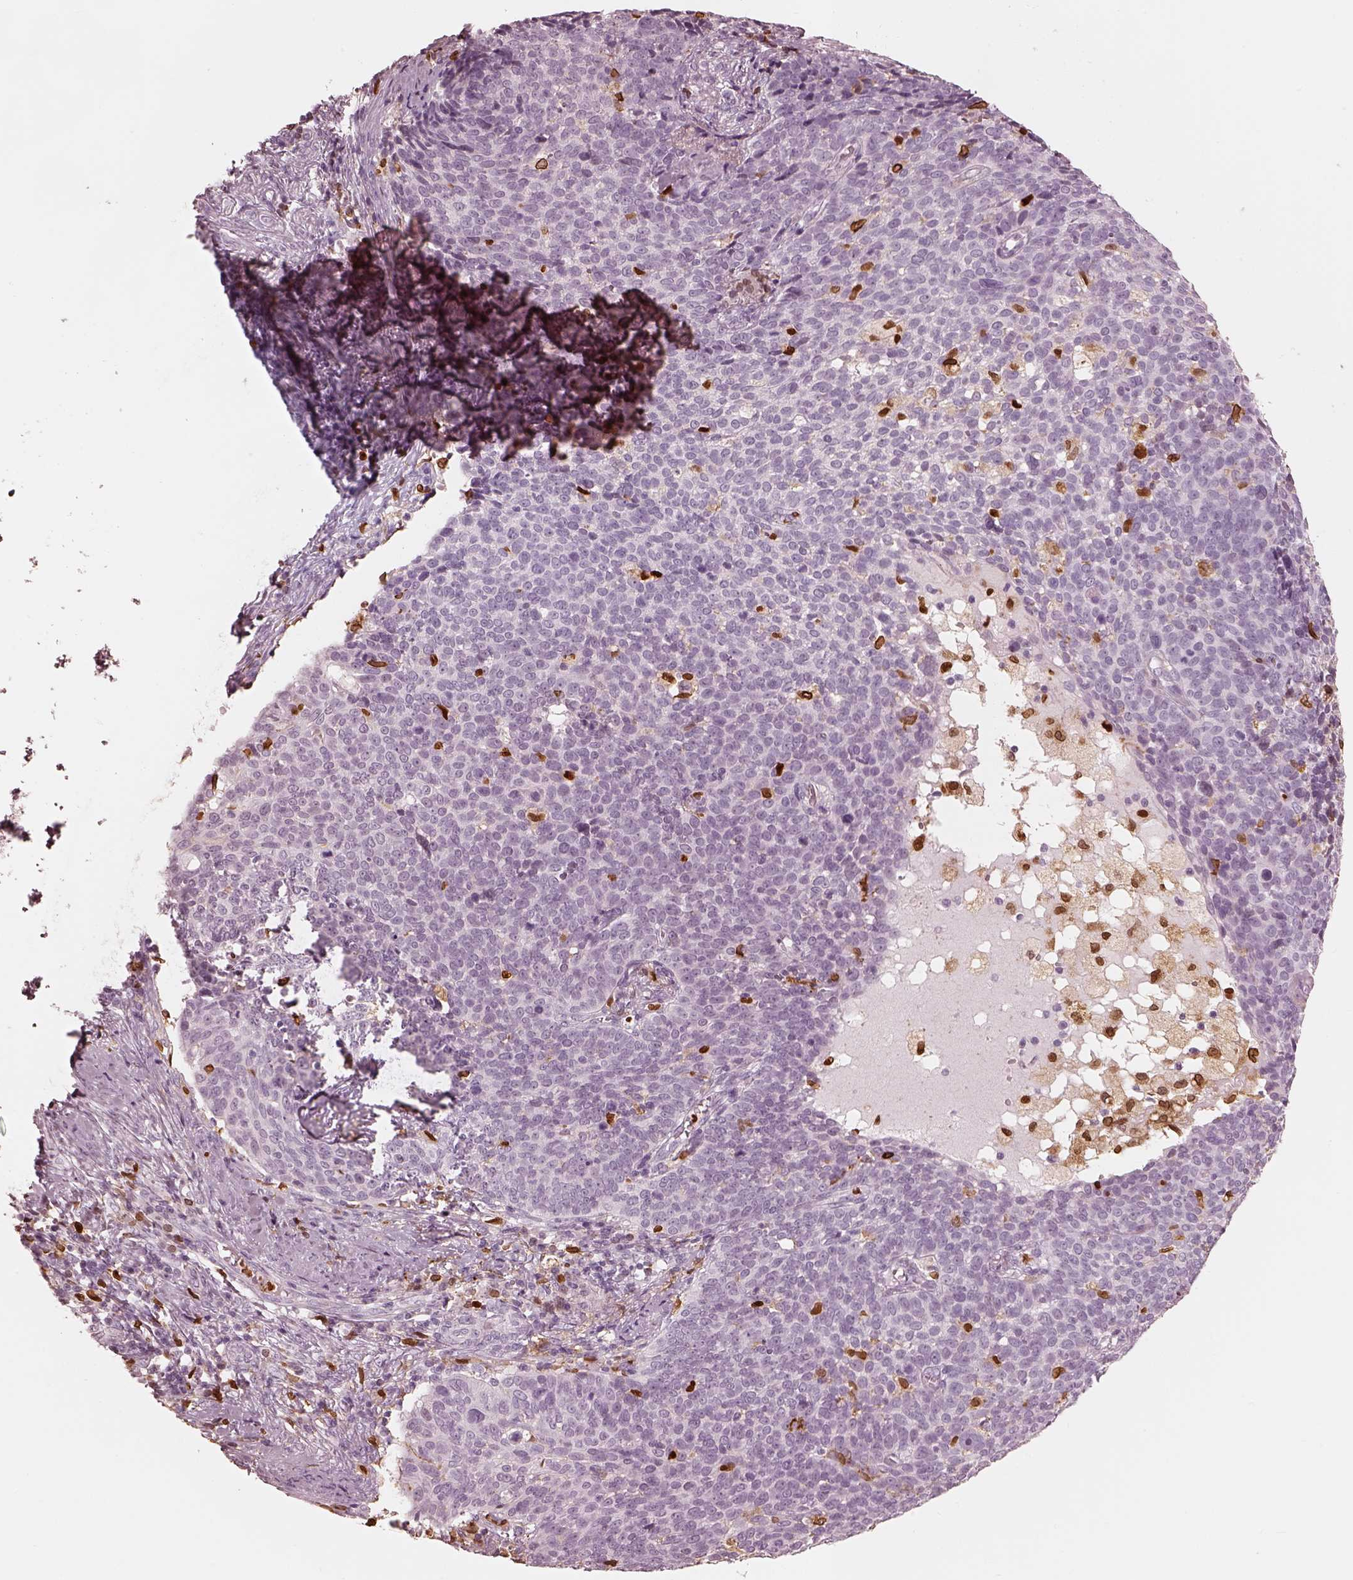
{"staining": {"intensity": "negative", "quantity": "none", "location": "none"}, "tissue": "cervical cancer", "cell_type": "Tumor cells", "image_type": "cancer", "snomed": [{"axis": "morphology", "description": "Squamous cell carcinoma, NOS"}, {"axis": "topography", "description": "Cervix"}], "caption": "There is no significant positivity in tumor cells of cervical cancer (squamous cell carcinoma).", "gene": "ALOX5", "patient": {"sex": "female", "age": 39}}